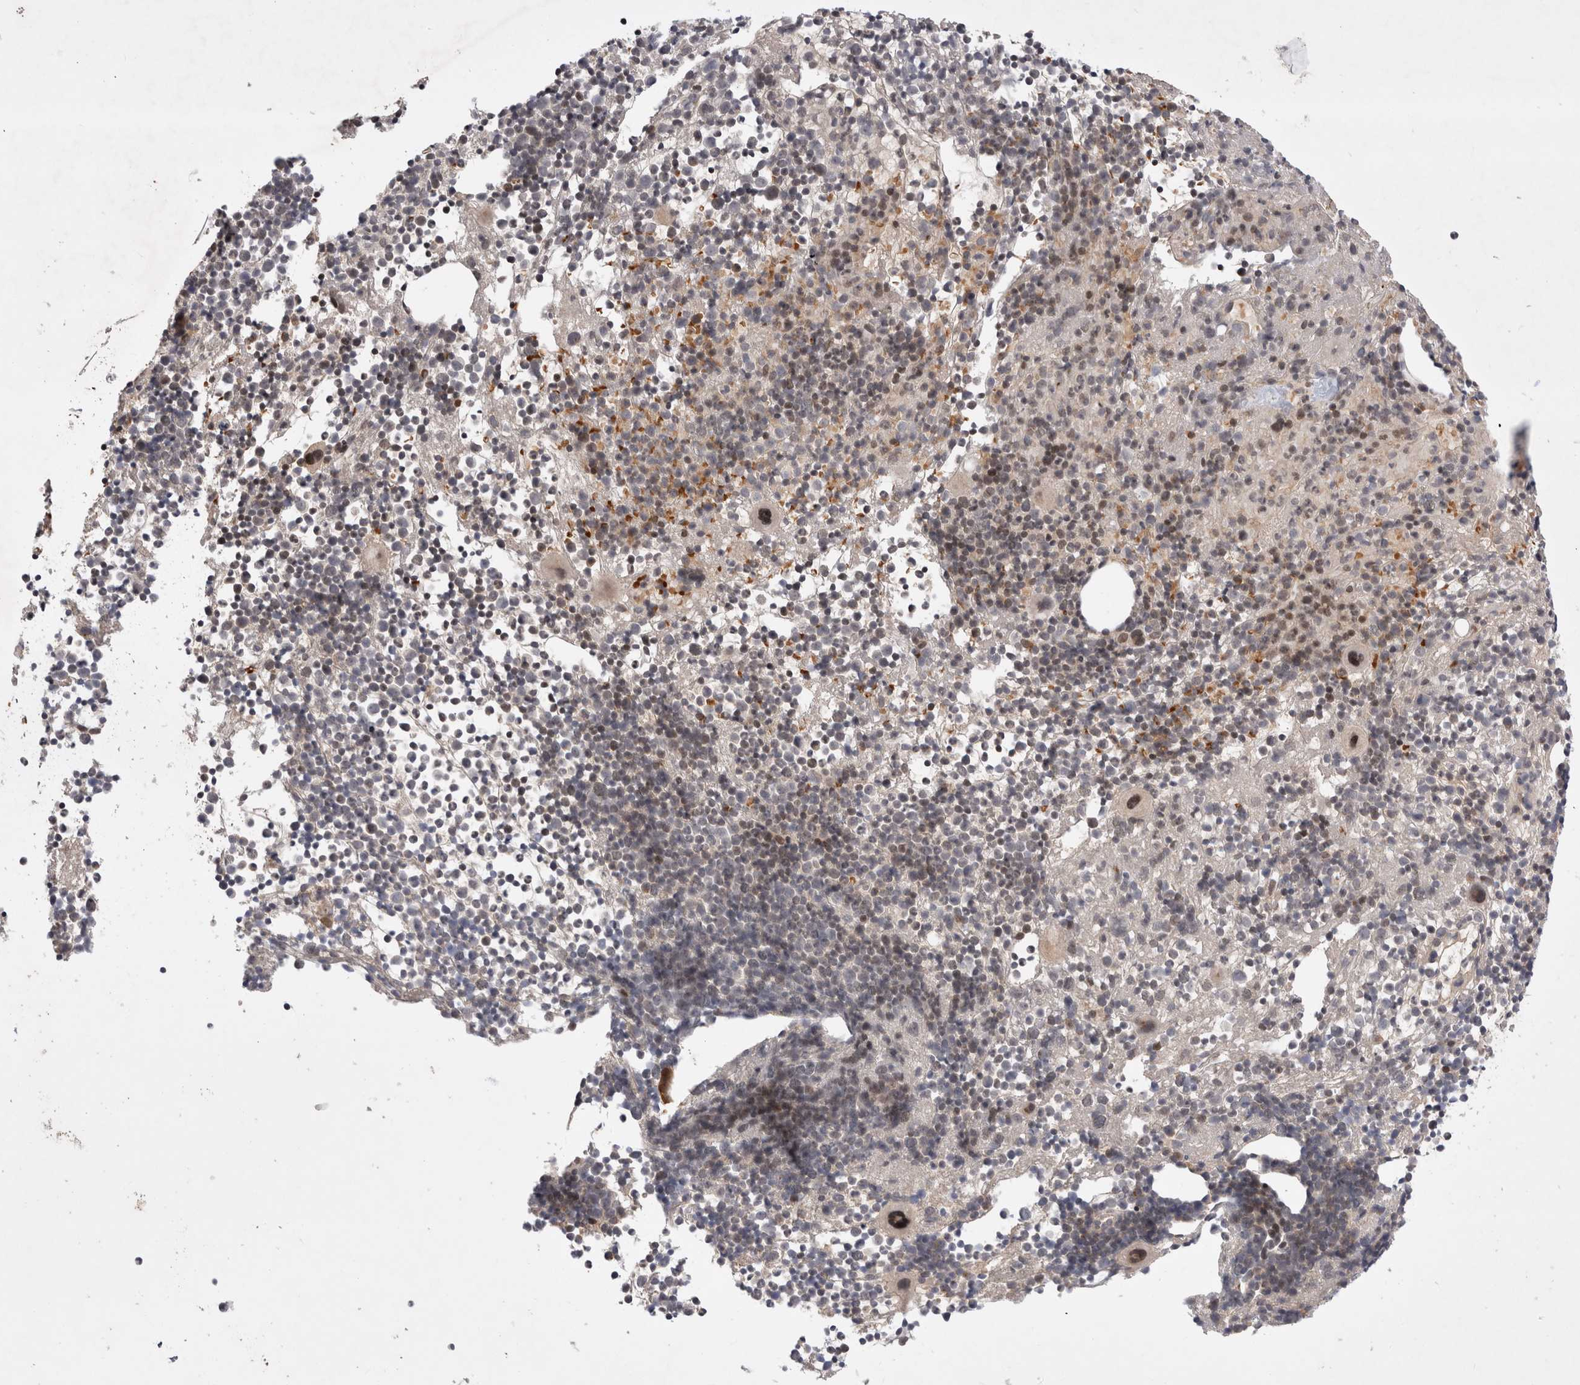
{"staining": {"intensity": "moderate", "quantity": "<25%", "location": "nuclear"}, "tissue": "bone marrow", "cell_type": "Hematopoietic cells", "image_type": "normal", "snomed": [{"axis": "morphology", "description": "Normal tissue, NOS"}, {"axis": "morphology", "description": "Inflammation, NOS"}, {"axis": "topography", "description": "Bone marrow"}], "caption": "IHC of unremarkable human bone marrow exhibits low levels of moderate nuclear staining in approximately <25% of hematopoietic cells. Using DAB (brown) and hematoxylin (blue) stains, captured at high magnification using brightfield microscopy.", "gene": "PLEKHM1", "patient": {"sex": "male", "age": 1}}